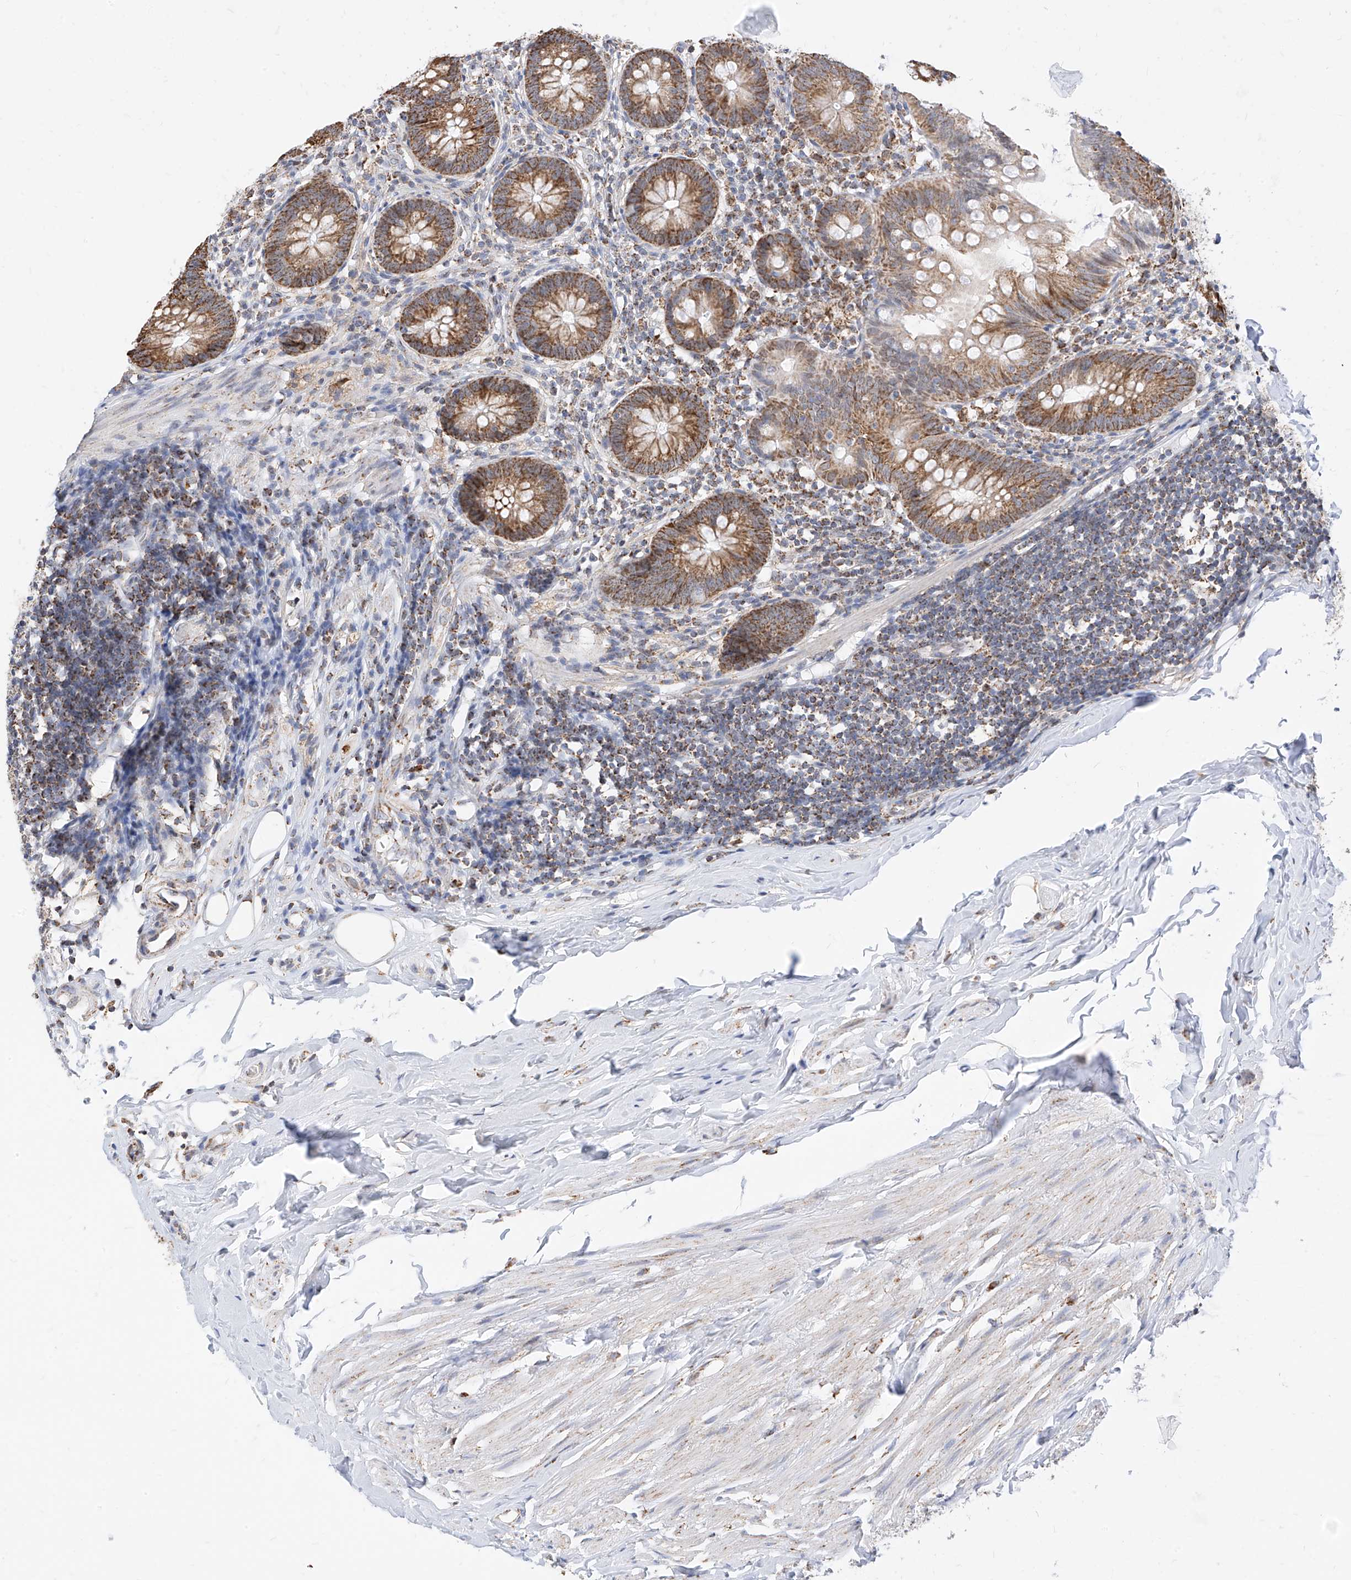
{"staining": {"intensity": "strong", "quantity": ">75%", "location": "cytoplasmic/membranous"}, "tissue": "appendix", "cell_type": "Glandular cells", "image_type": "normal", "snomed": [{"axis": "morphology", "description": "Normal tissue, NOS"}, {"axis": "topography", "description": "Appendix"}], "caption": "DAB immunohistochemical staining of normal appendix displays strong cytoplasmic/membranous protein expression in approximately >75% of glandular cells.", "gene": "NALCN", "patient": {"sex": "female", "age": 62}}